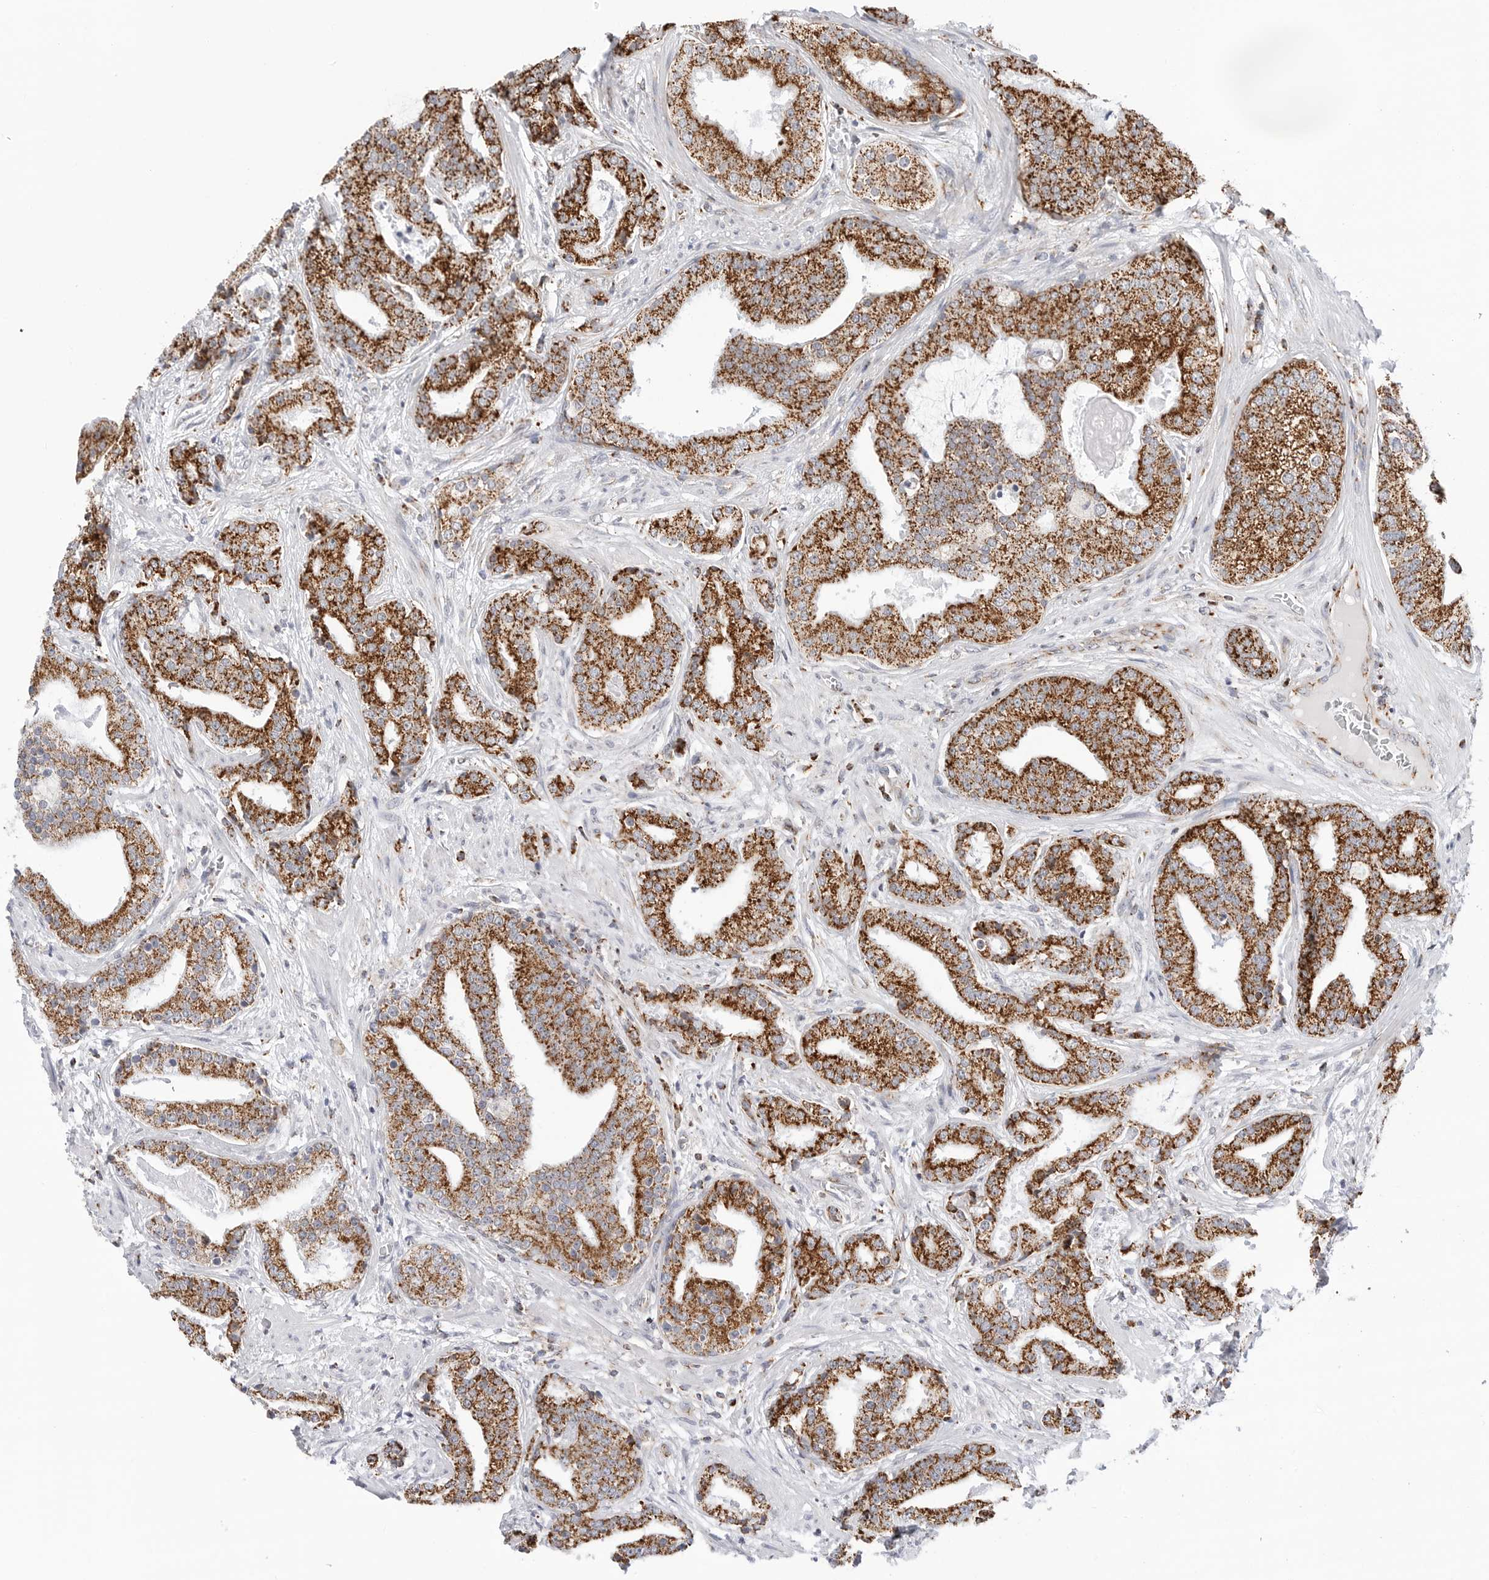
{"staining": {"intensity": "strong", "quantity": ">75%", "location": "cytoplasmic/membranous"}, "tissue": "prostate cancer", "cell_type": "Tumor cells", "image_type": "cancer", "snomed": [{"axis": "morphology", "description": "Adenocarcinoma, Low grade"}, {"axis": "topography", "description": "Prostate"}], "caption": "About >75% of tumor cells in prostate cancer display strong cytoplasmic/membranous protein staining as visualized by brown immunohistochemical staining.", "gene": "ATP5IF1", "patient": {"sex": "male", "age": 67}}